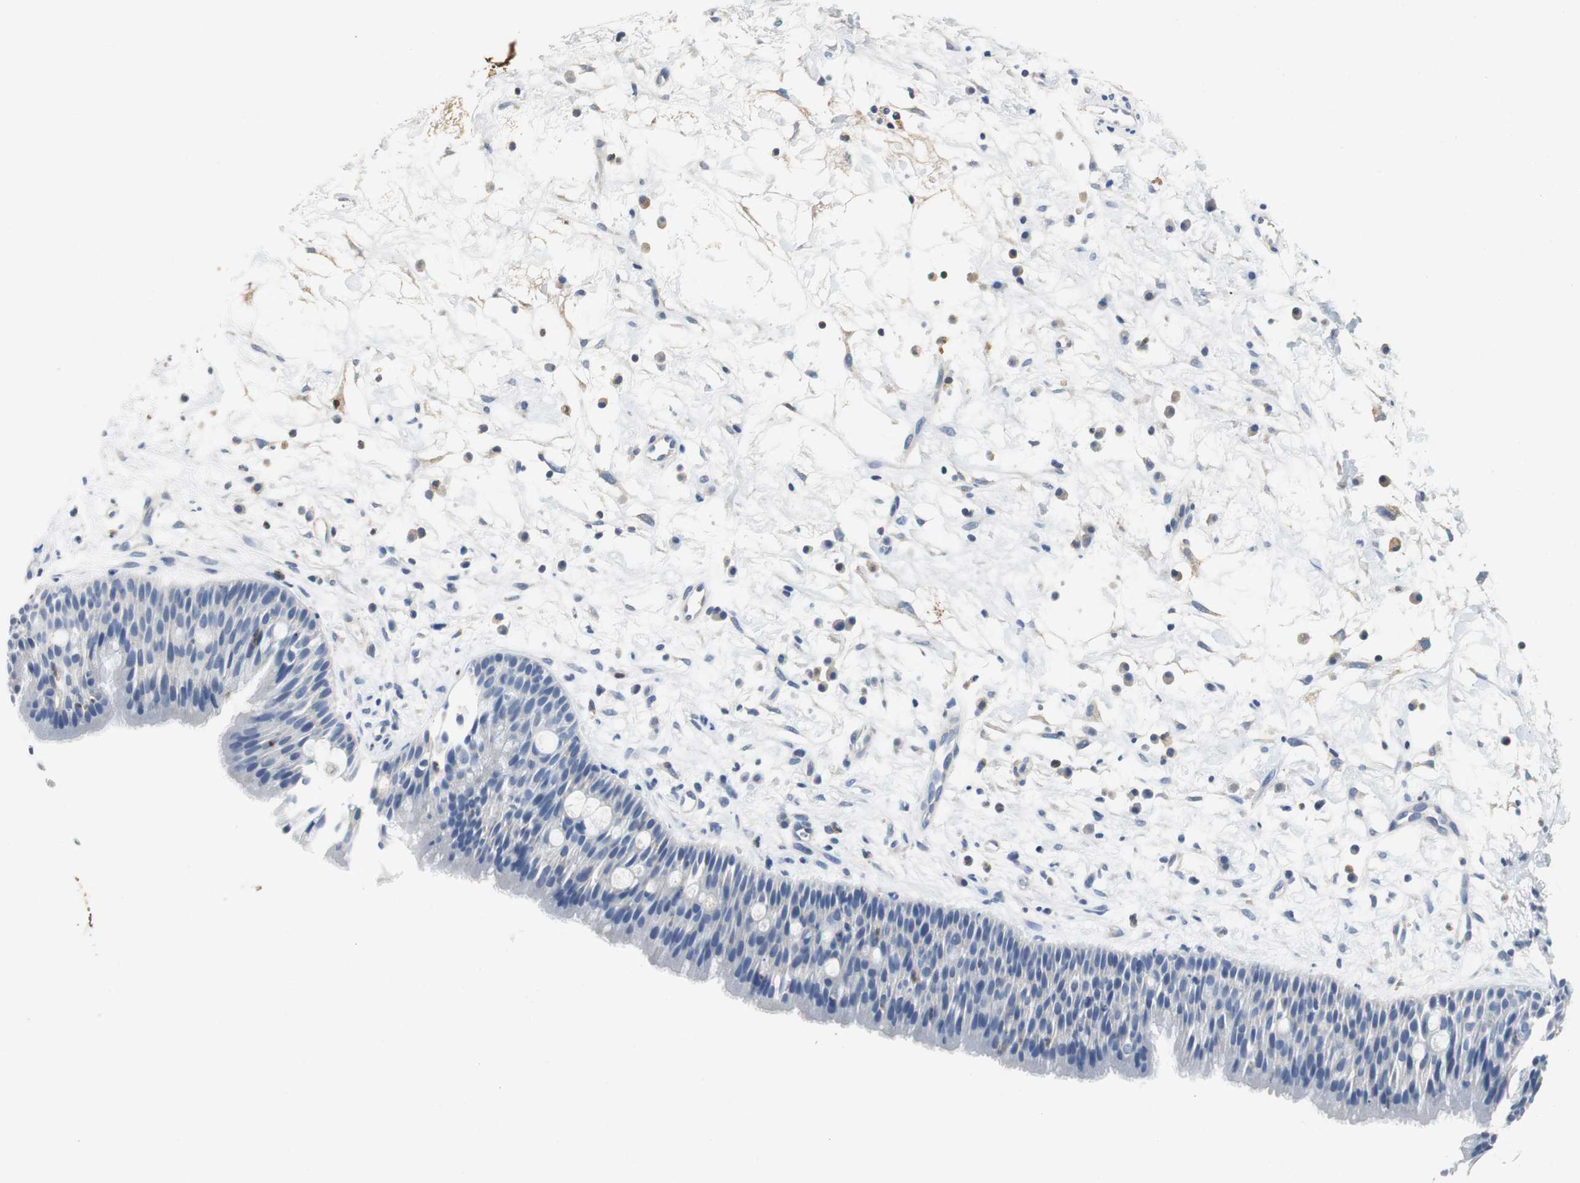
{"staining": {"intensity": "negative", "quantity": "none", "location": "none"}, "tissue": "nasopharynx", "cell_type": "Respiratory epithelial cells", "image_type": "normal", "snomed": [{"axis": "morphology", "description": "Normal tissue, NOS"}, {"axis": "topography", "description": "Nasopharynx"}], "caption": "IHC of normal human nasopharynx reveals no expression in respiratory epithelial cells.", "gene": "ORM1", "patient": {"sex": "male", "age": 13}}